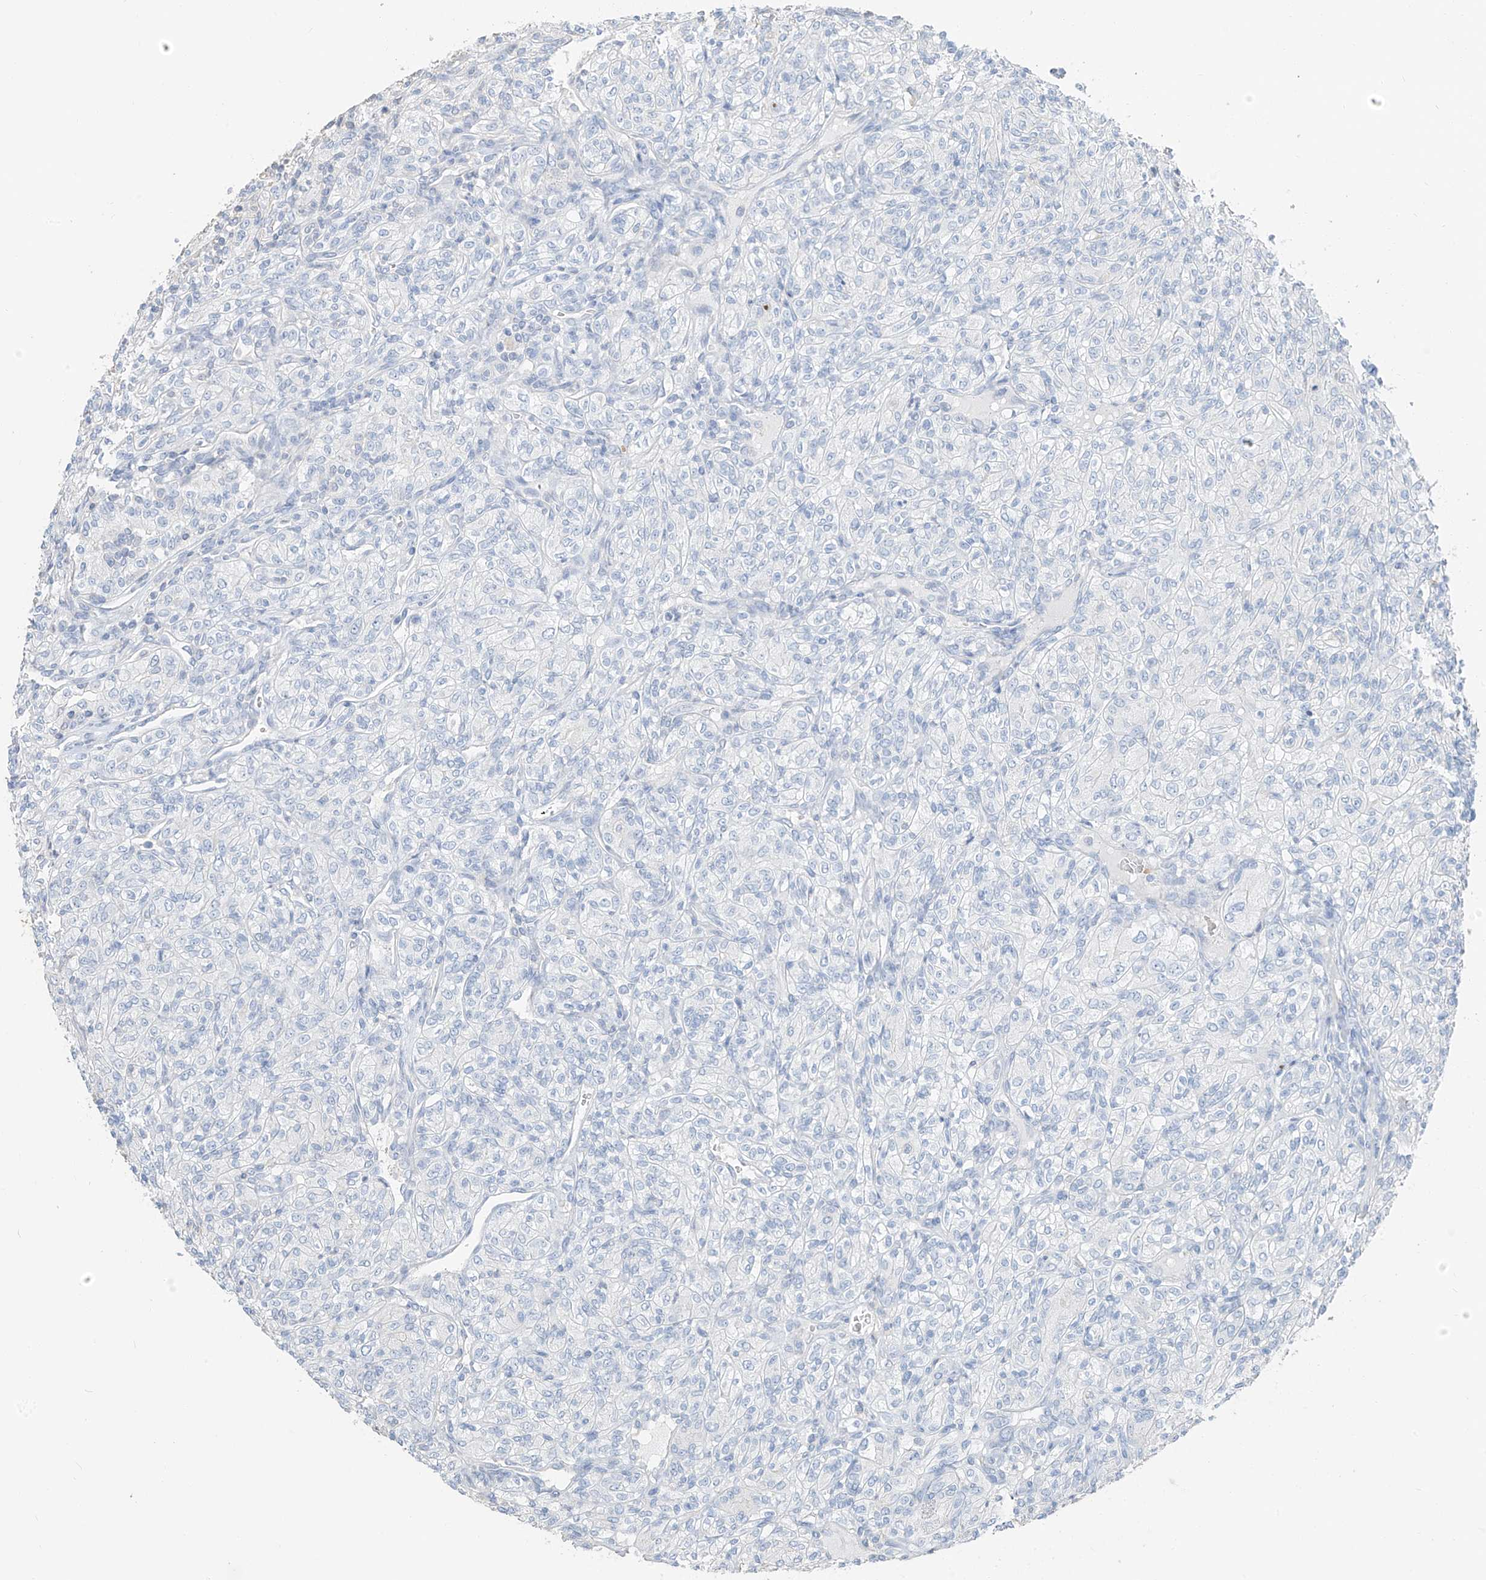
{"staining": {"intensity": "negative", "quantity": "none", "location": "none"}, "tissue": "renal cancer", "cell_type": "Tumor cells", "image_type": "cancer", "snomed": [{"axis": "morphology", "description": "Adenocarcinoma, NOS"}, {"axis": "topography", "description": "Kidney"}], "caption": "Immunohistochemical staining of renal cancer (adenocarcinoma) shows no significant staining in tumor cells.", "gene": "PAFAH1B3", "patient": {"sex": "male", "age": 77}}